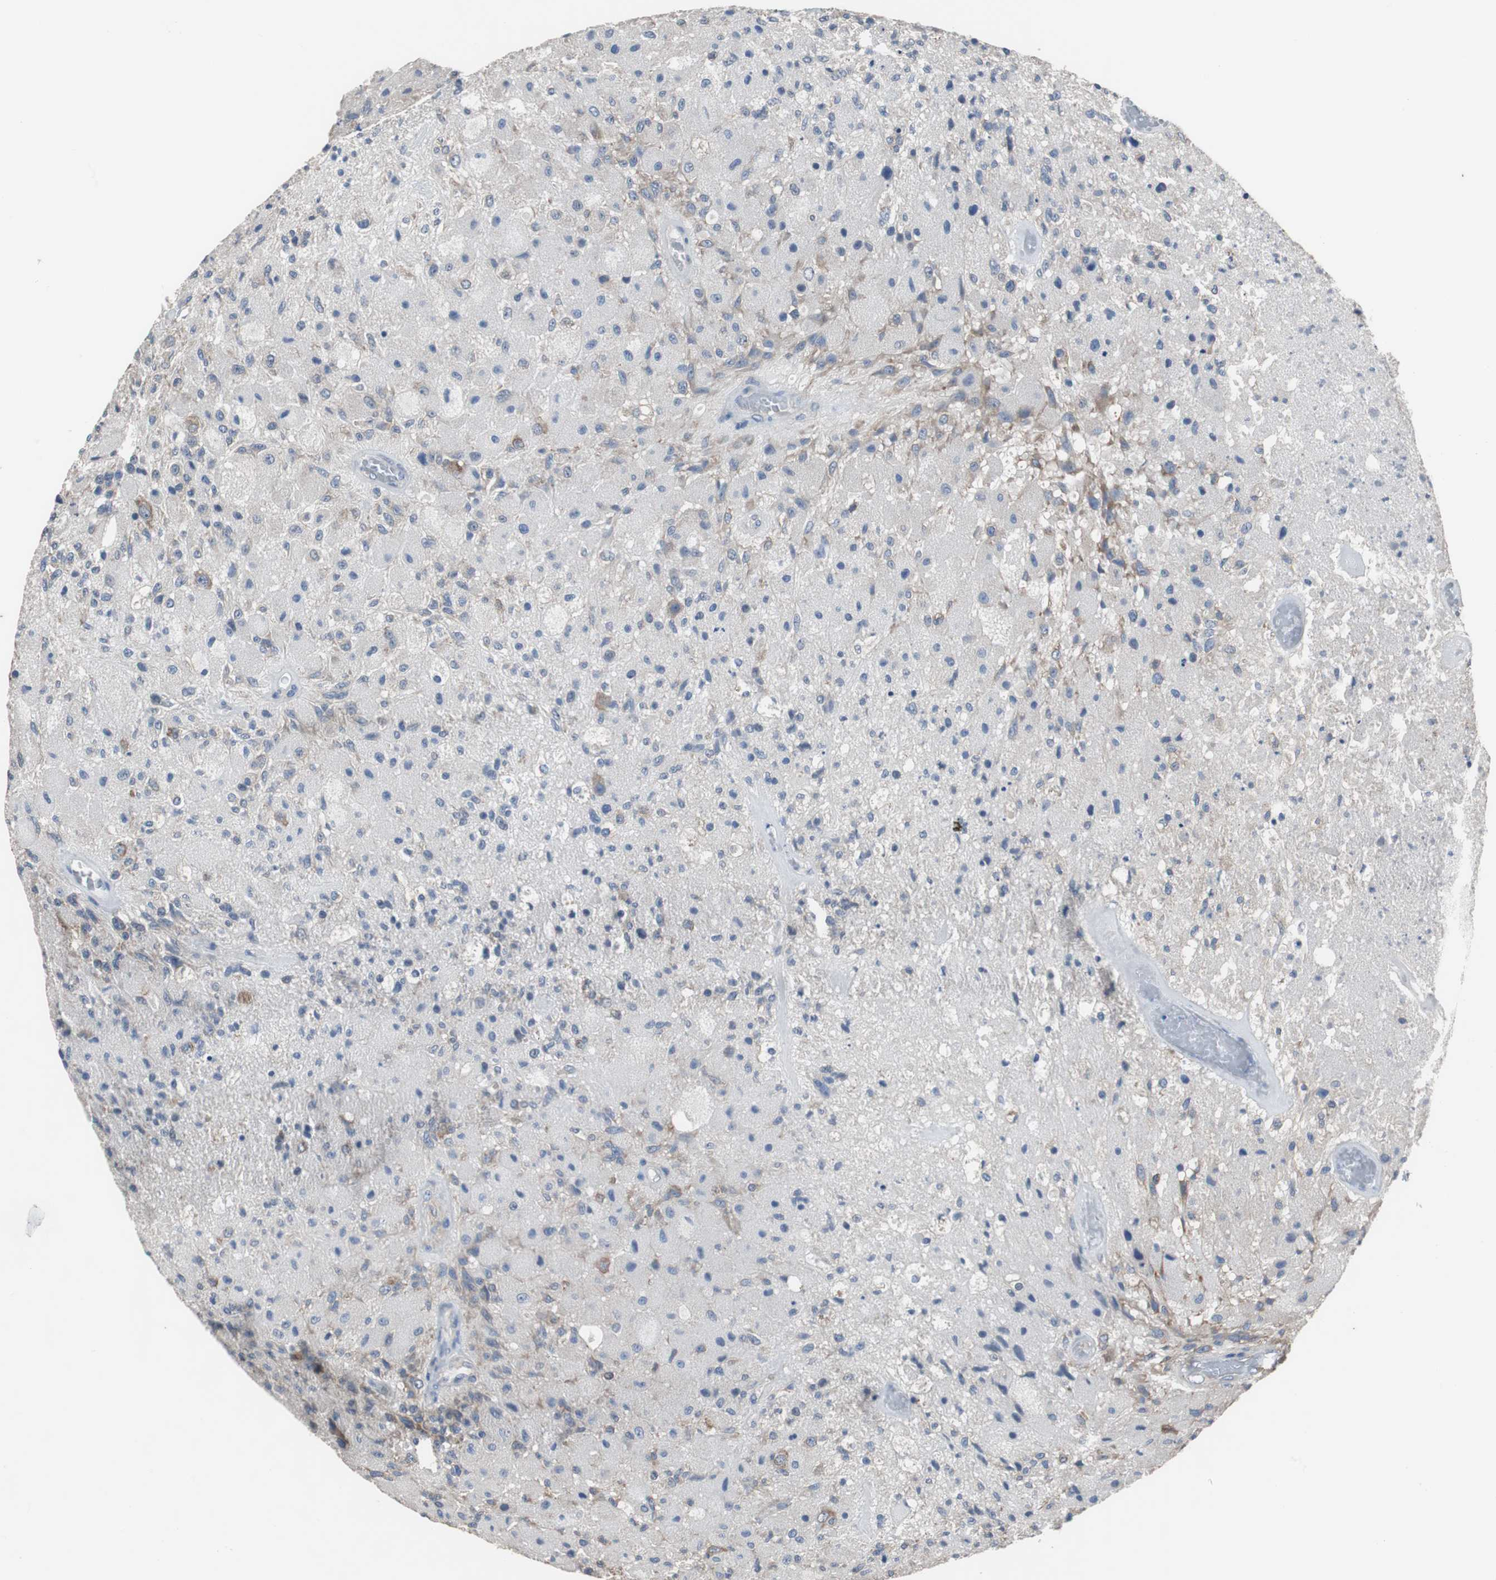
{"staining": {"intensity": "moderate", "quantity": "<25%", "location": "cytoplasmic/membranous"}, "tissue": "glioma", "cell_type": "Tumor cells", "image_type": "cancer", "snomed": [{"axis": "morphology", "description": "Normal tissue, NOS"}, {"axis": "morphology", "description": "Glioma, malignant, High grade"}, {"axis": "topography", "description": "Cerebral cortex"}], "caption": "Immunohistochemistry of human glioma exhibits low levels of moderate cytoplasmic/membranous staining in approximately <25% of tumor cells.", "gene": "USP10", "patient": {"sex": "male", "age": 77}}